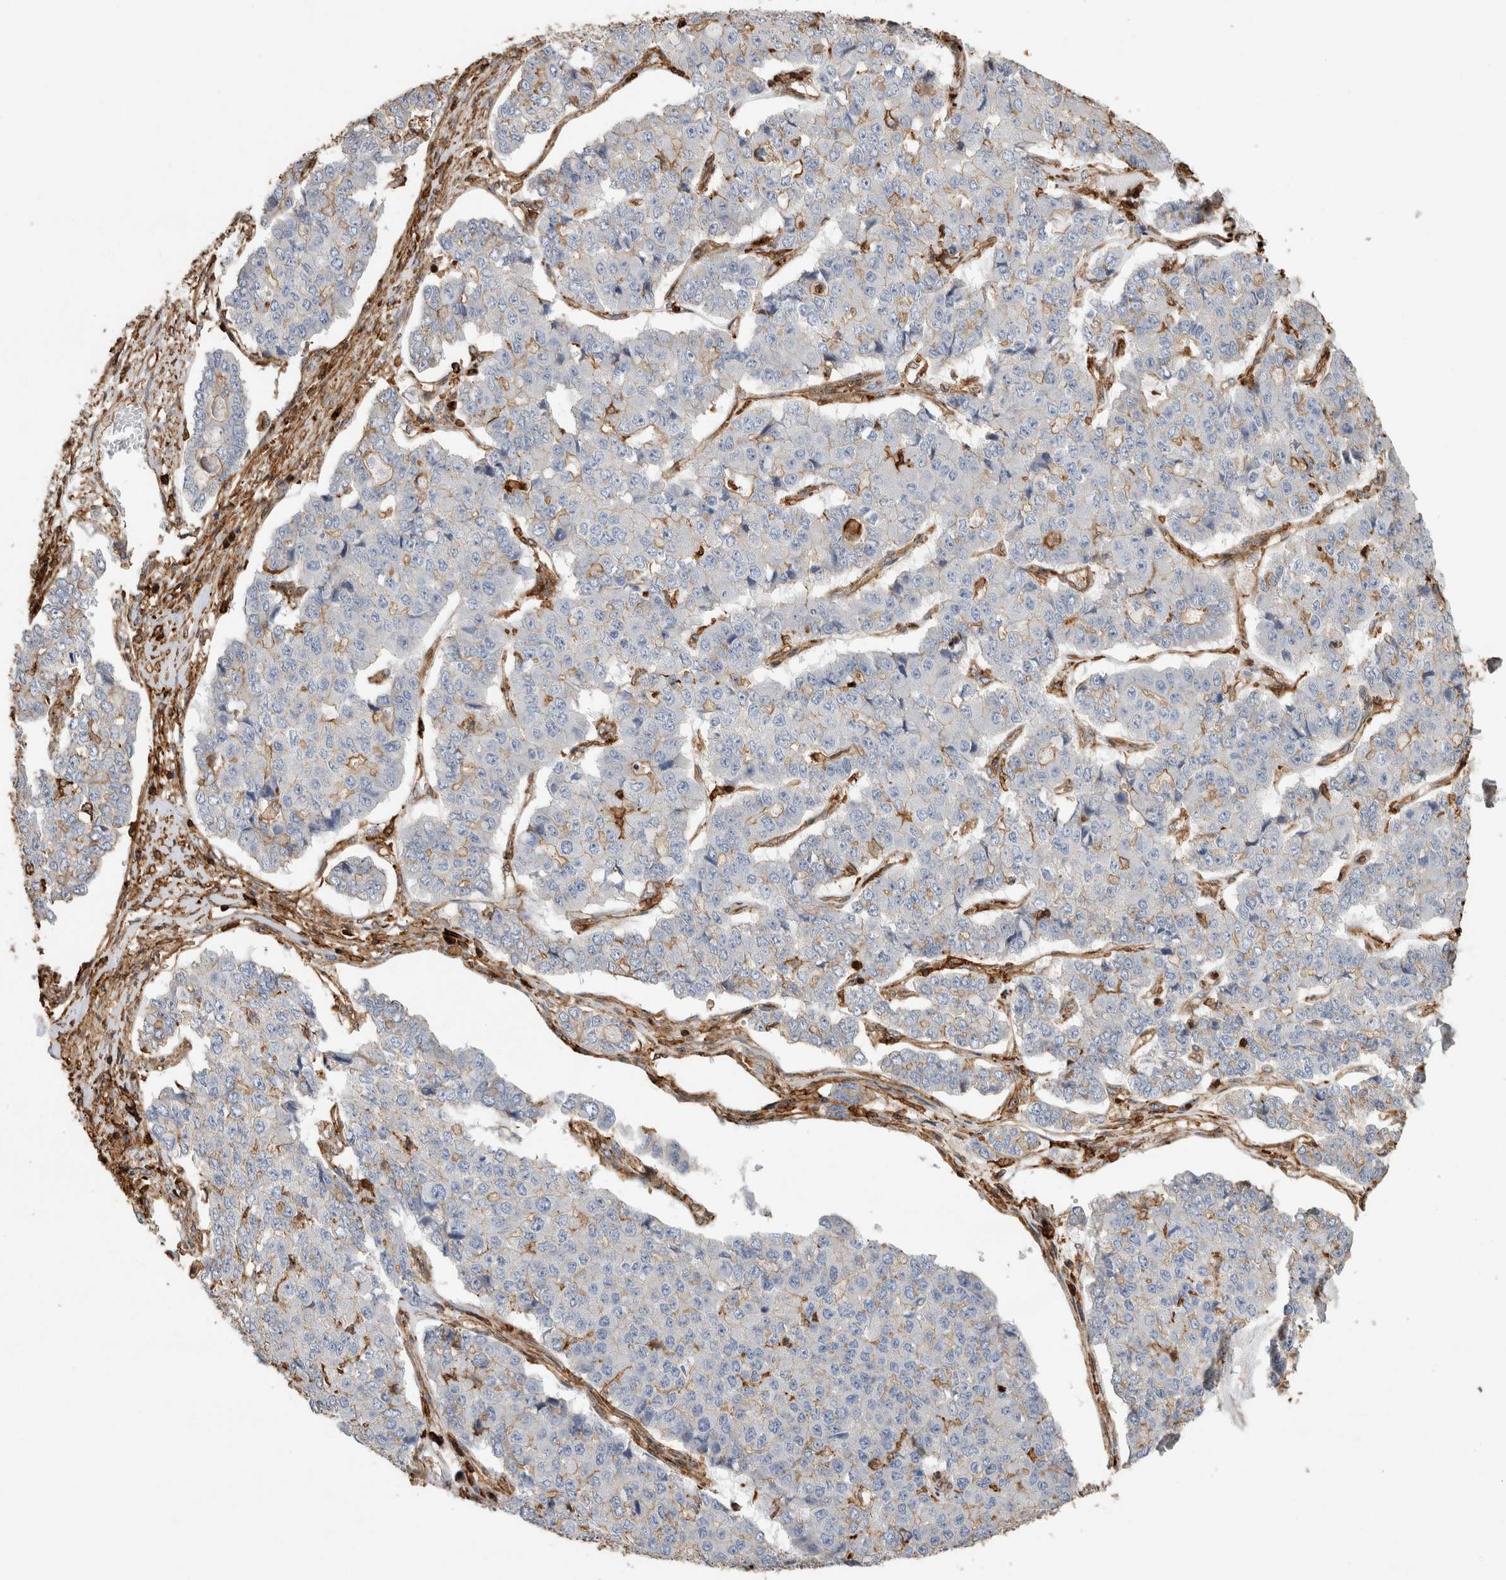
{"staining": {"intensity": "negative", "quantity": "none", "location": "none"}, "tissue": "pancreatic cancer", "cell_type": "Tumor cells", "image_type": "cancer", "snomed": [{"axis": "morphology", "description": "Adenocarcinoma, NOS"}, {"axis": "topography", "description": "Pancreas"}], "caption": "The micrograph demonstrates no significant staining in tumor cells of adenocarcinoma (pancreatic).", "gene": "GPER1", "patient": {"sex": "male", "age": 50}}